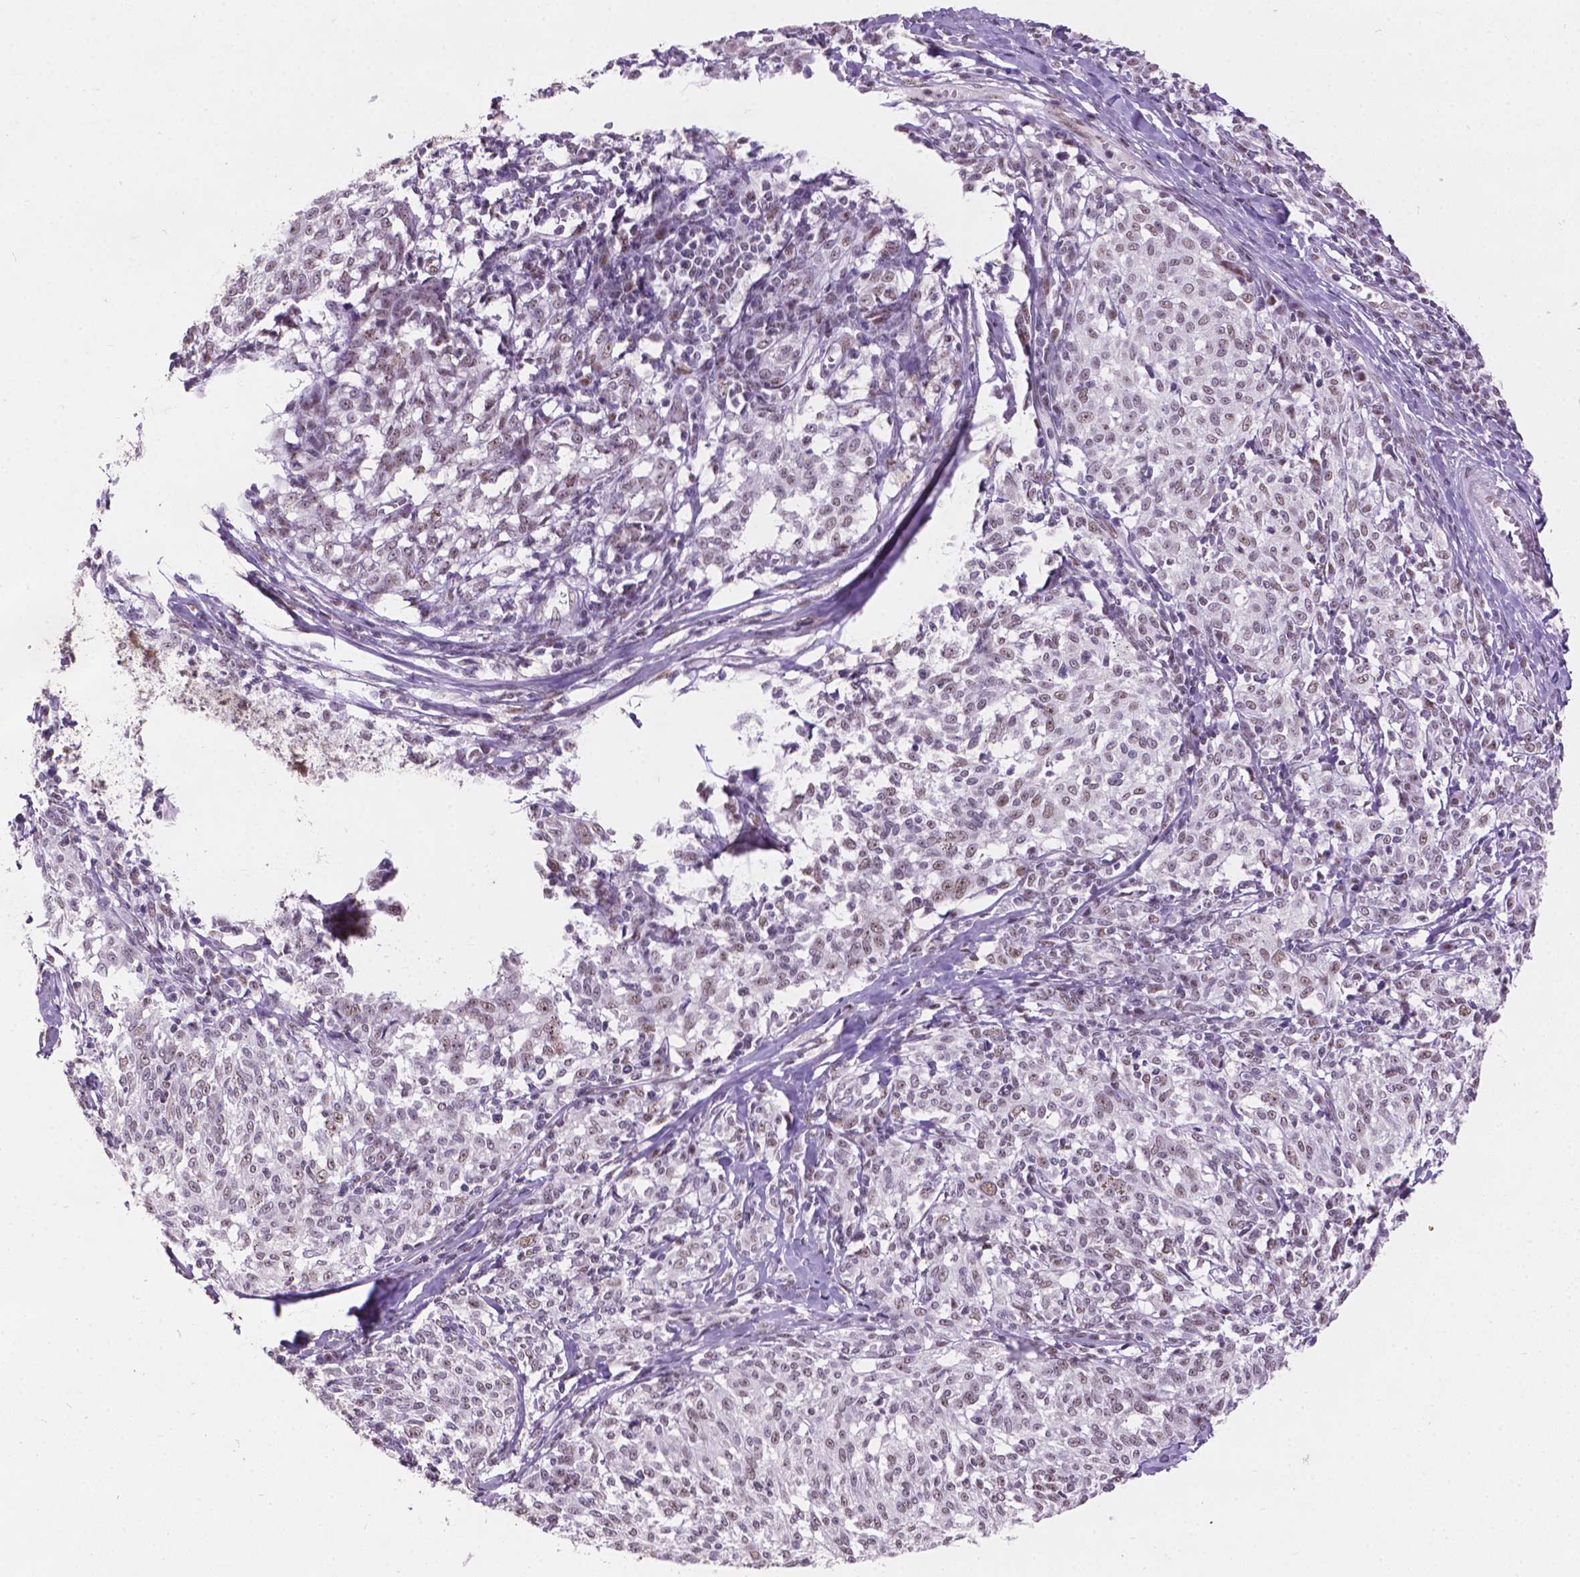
{"staining": {"intensity": "weak", "quantity": "25%-75%", "location": "nuclear"}, "tissue": "melanoma", "cell_type": "Tumor cells", "image_type": "cancer", "snomed": [{"axis": "morphology", "description": "Malignant melanoma, NOS"}, {"axis": "topography", "description": "Skin"}], "caption": "Malignant melanoma stained with immunohistochemistry (IHC) demonstrates weak nuclear expression in about 25%-75% of tumor cells. Immunohistochemistry stains the protein in brown and the nuclei are stained blue.", "gene": "COIL", "patient": {"sex": "female", "age": 72}}